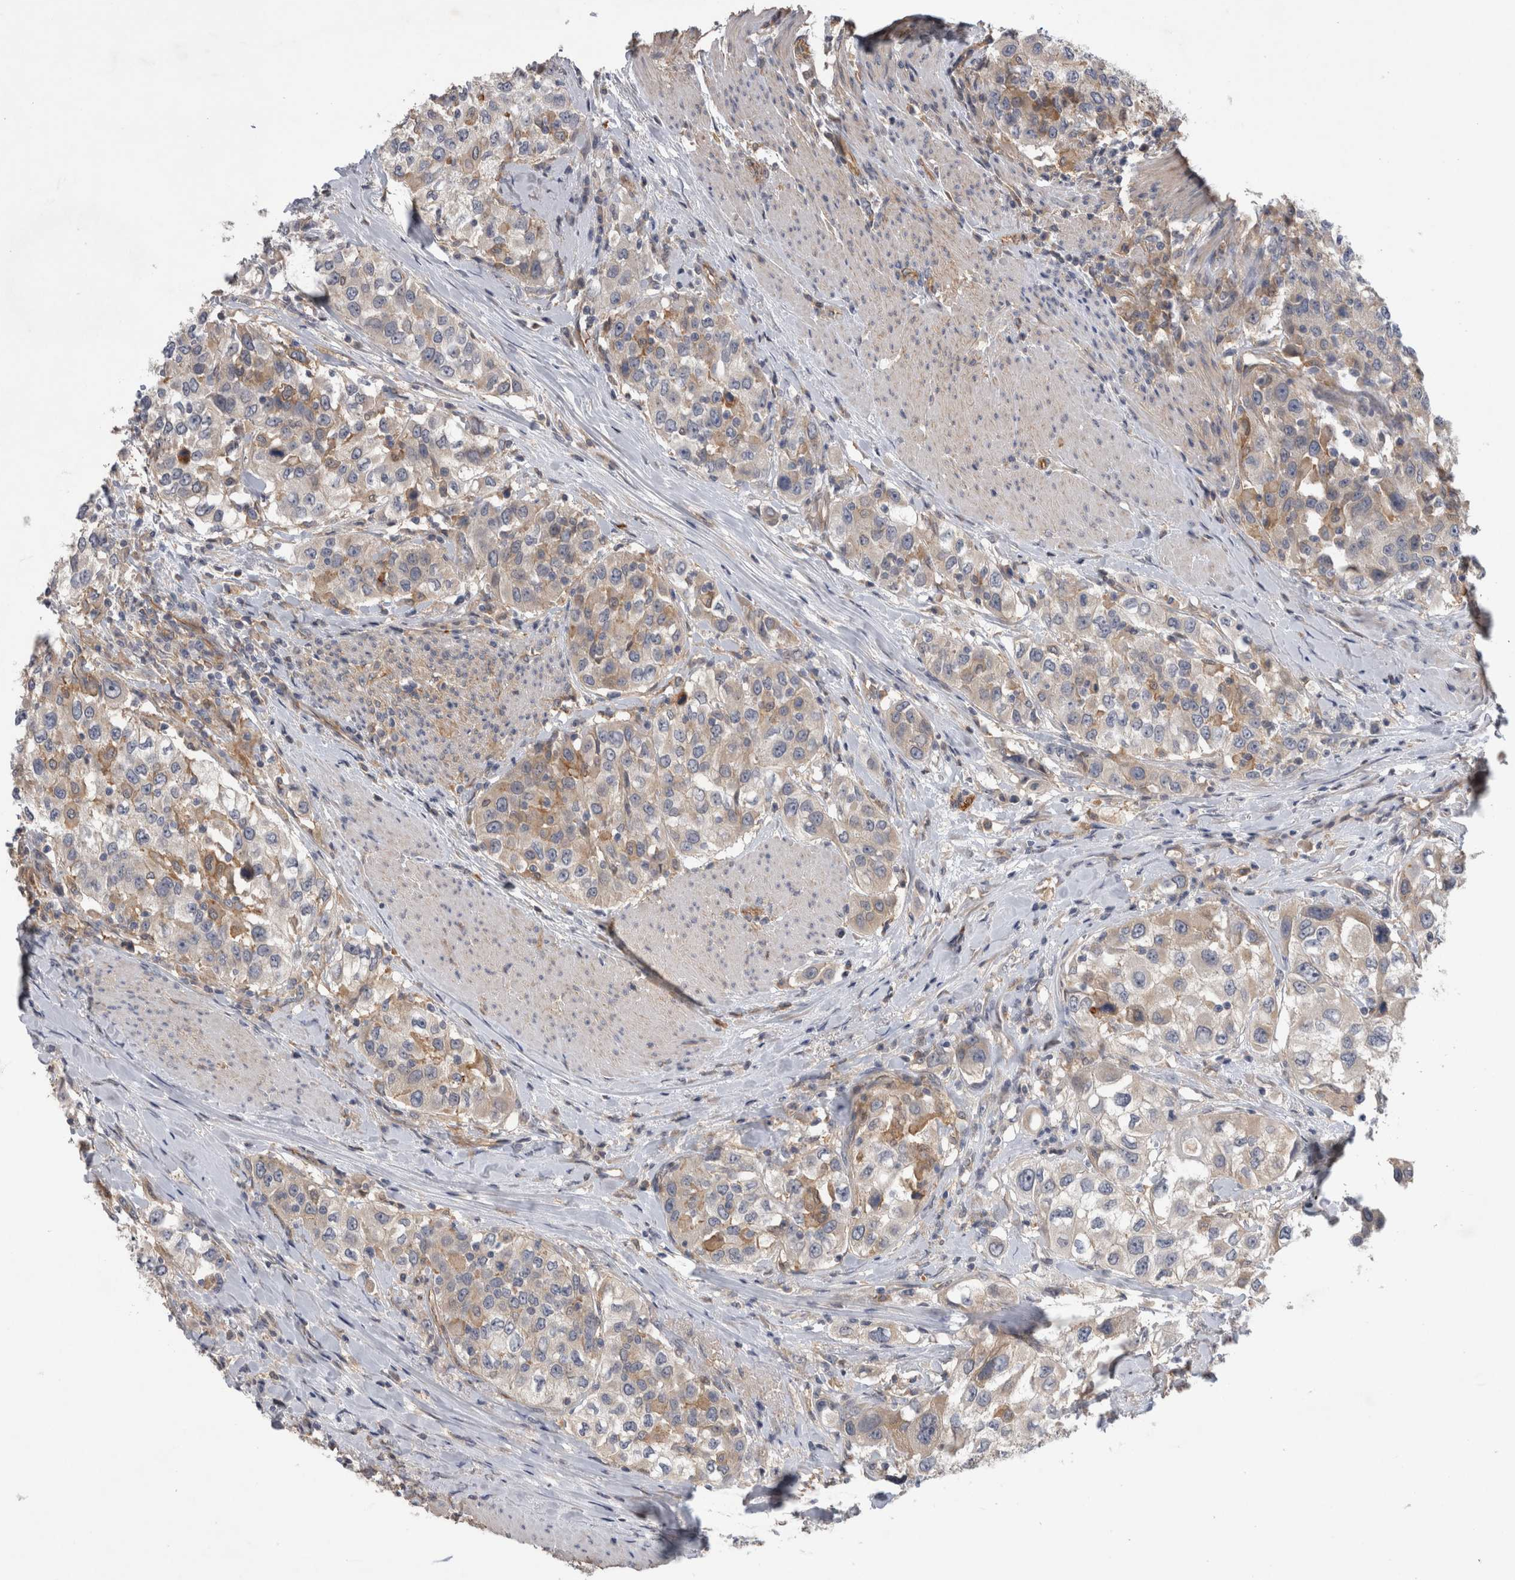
{"staining": {"intensity": "moderate", "quantity": "25%-75%", "location": "cytoplasmic/membranous"}, "tissue": "urothelial cancer", "cell_type": "Tumor cells", "image_type": "cancer", "snomed": [{"axis": "morphology", "description": "Urothelial carcinoma, High grade"}, {"axis": "topography", "description": "Urinary bladder"}], "caption": "A micrograph of human urothelial cancer stained for a protein displays moderate cytoplasmic/membranous brown staining in tumor cells.", "gene": "ANKFY1", "patient": {"sex": "female", "age": 80}}